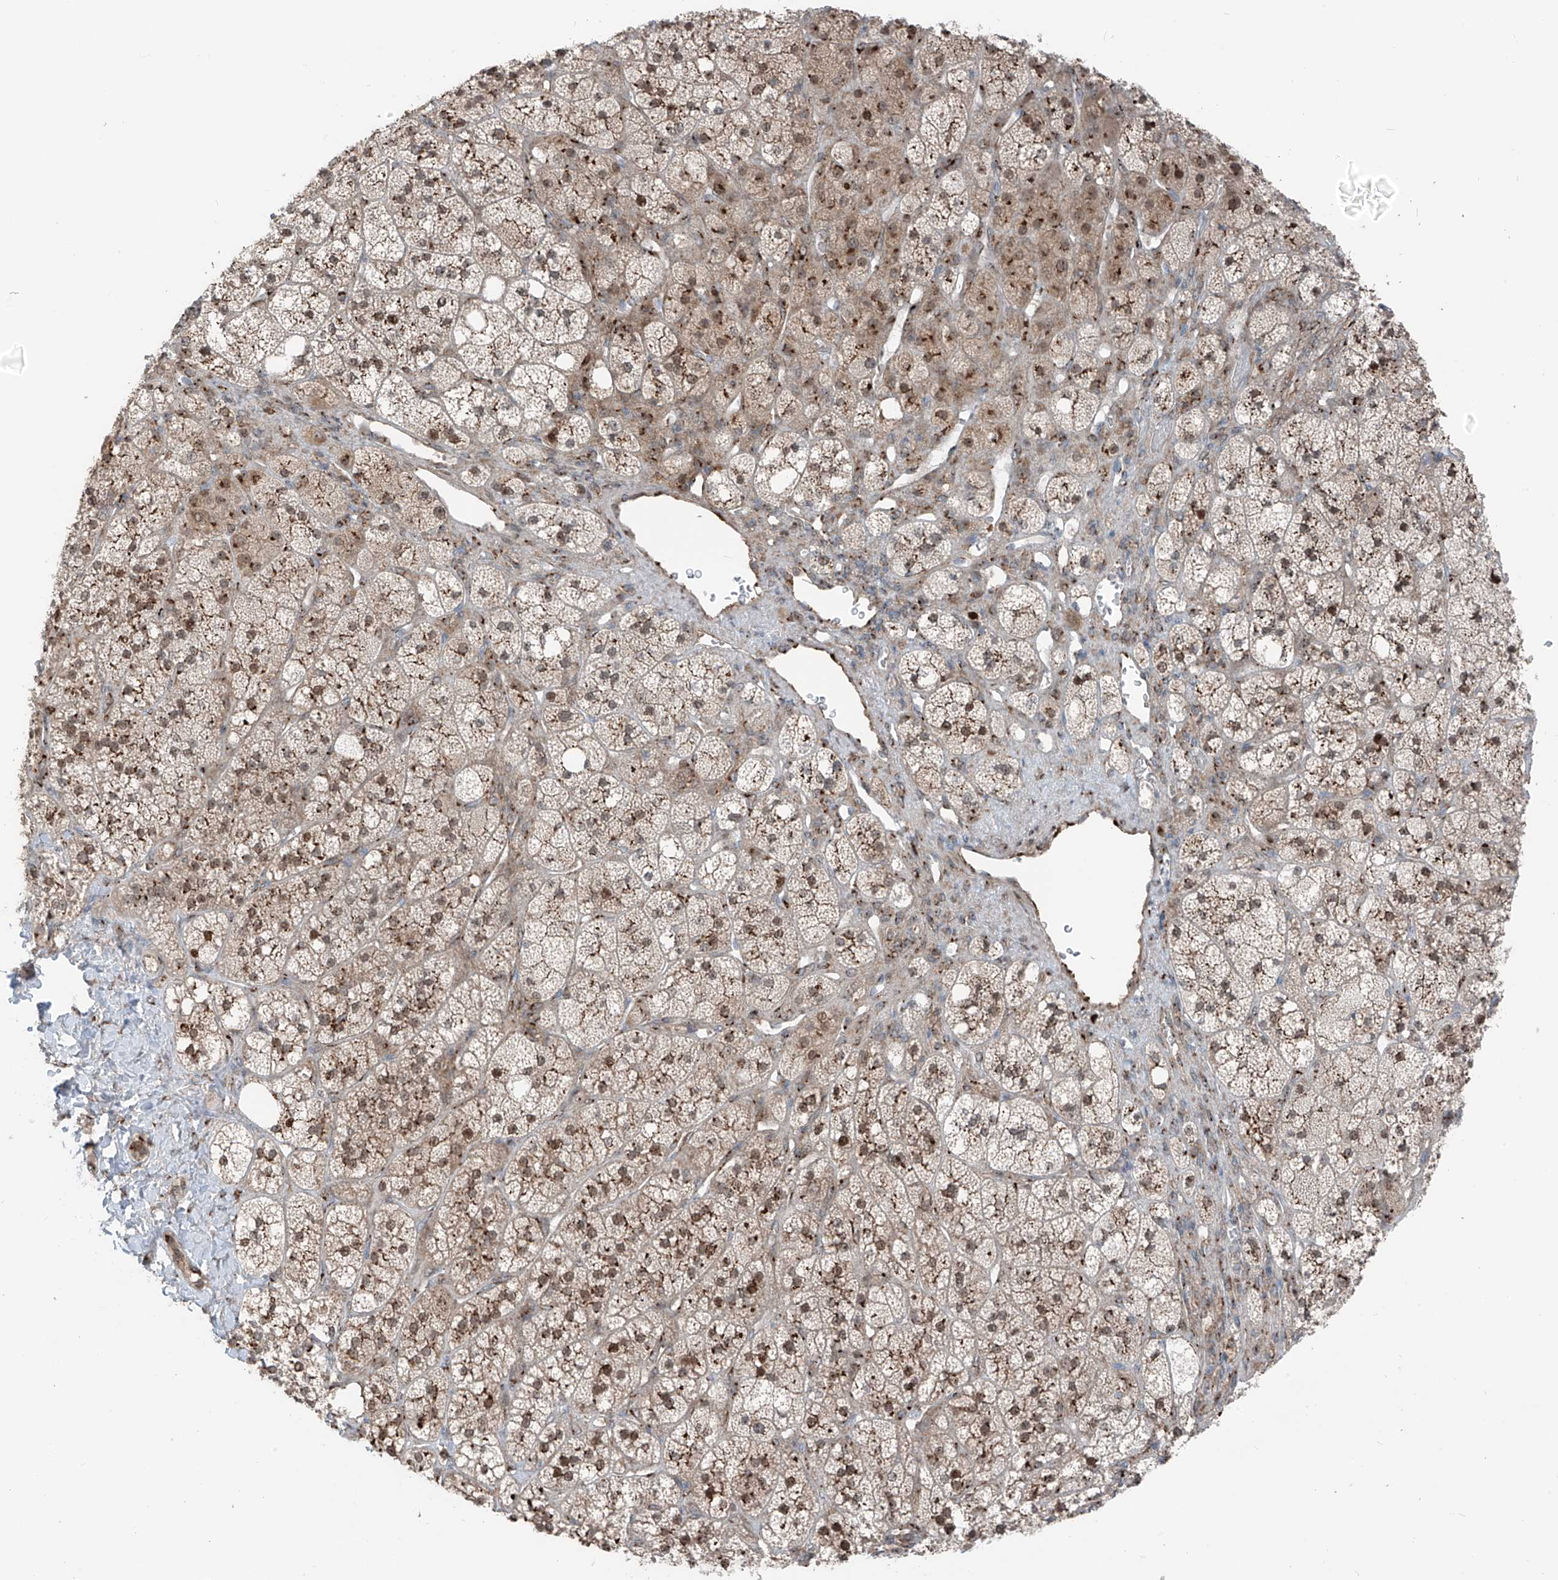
{"staining": {"intensity": "moderate", "quantity": "25%-75%", "location": "cytoplasmic/membranous"}, "tissue": "adrenal gland", "cell_type": "Glandular cells", "image_type": "normal", "snomed": [{"axis": "morphology", "description": "Normal tissue, NOS"}, {"axis": "topography", "description": "Adrenal gland"}], "caption": "Protein positivity by immunohistochemistry reveals moderate cytoplasmic/membranous staining in about 25%-75% of glandular cells in benign adrenal gland.", "gene": "ERLEC1", "patient": {"sex": "male", "age": 61}}